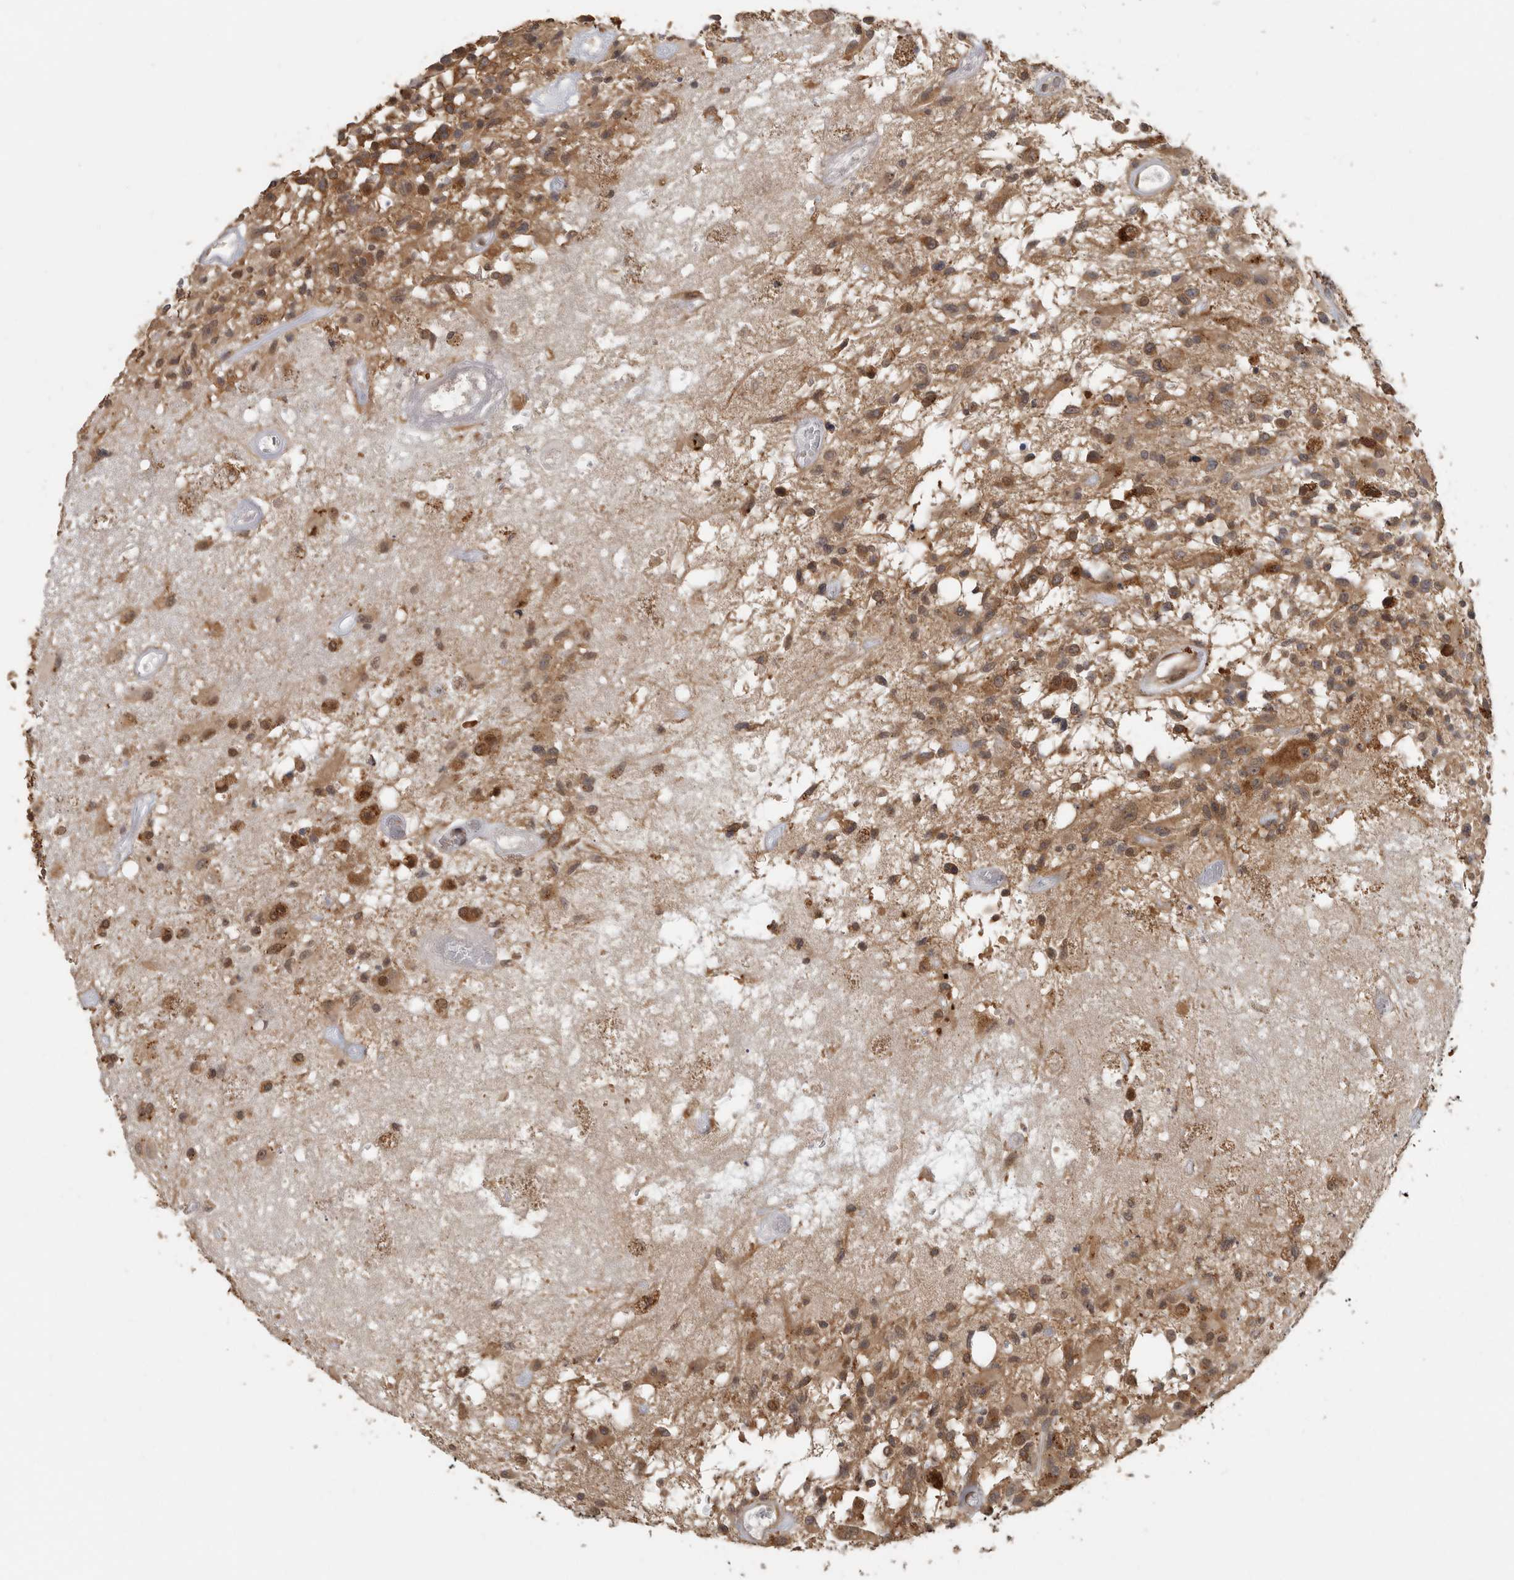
{"staining": {"intensity": "moderate", "quantity": ">75%", "location": "cytoplasmic/membranous"}, "tissue": "glioma", "cell_type": "Tumor cells", "image_type": "cancer", "snomed": [{"axis": "morphology", "description": "Glioma, malignant, High grade"}, {"axis": "morphology", "description": "Glioblastoma, NOS"}, {"axis": "topography", "description": "Brain"}], "caption": "Immunohistochemical staining of human malignant high-grade glioma exhibits medium levels of moderate cytoplasmic/membranous protein expression in about >75% of tumor cells.", "gene": "CCT8", "patient": {"sex": "male", "age": 60}}